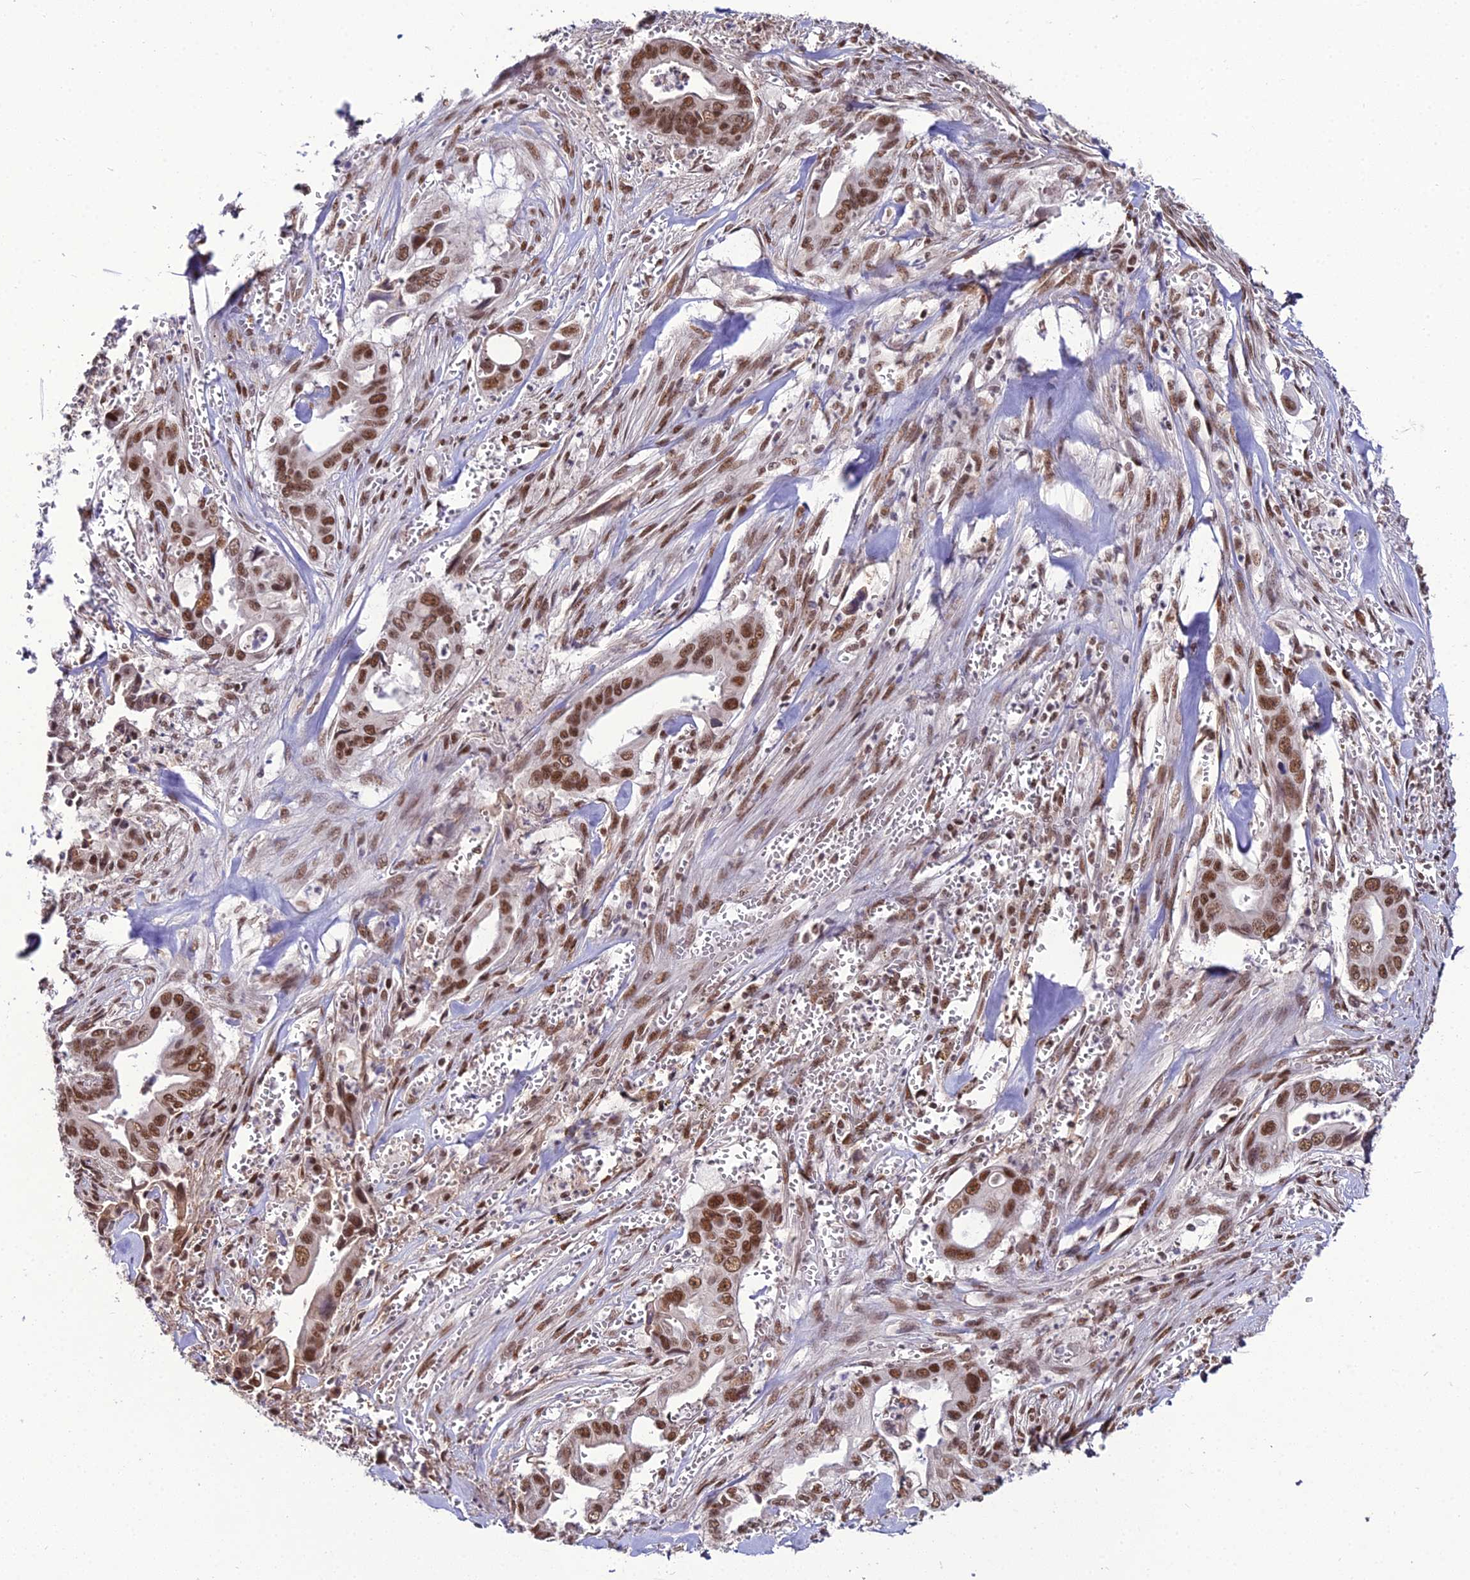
{"staining": {"intensity": "strong", "quantity": ">75%", "location": "nuclear"}, "tissue": "pancreatic cancer", "cell_type": "Tumor cells", "image_type": "cancer", "snomed": [{"axis": "morphology", "description": "Adenocarcinoma, NOS"}, {"axis": "topography", "description": "Pancreas"}], "caption": "Immunohistochemical staining of human pancreatic cancer shows strong nuclear protein expression in approximately >75% of tumor cells.", "gene": "RBM12", "patient": {"sex": "male", "age": 59}}